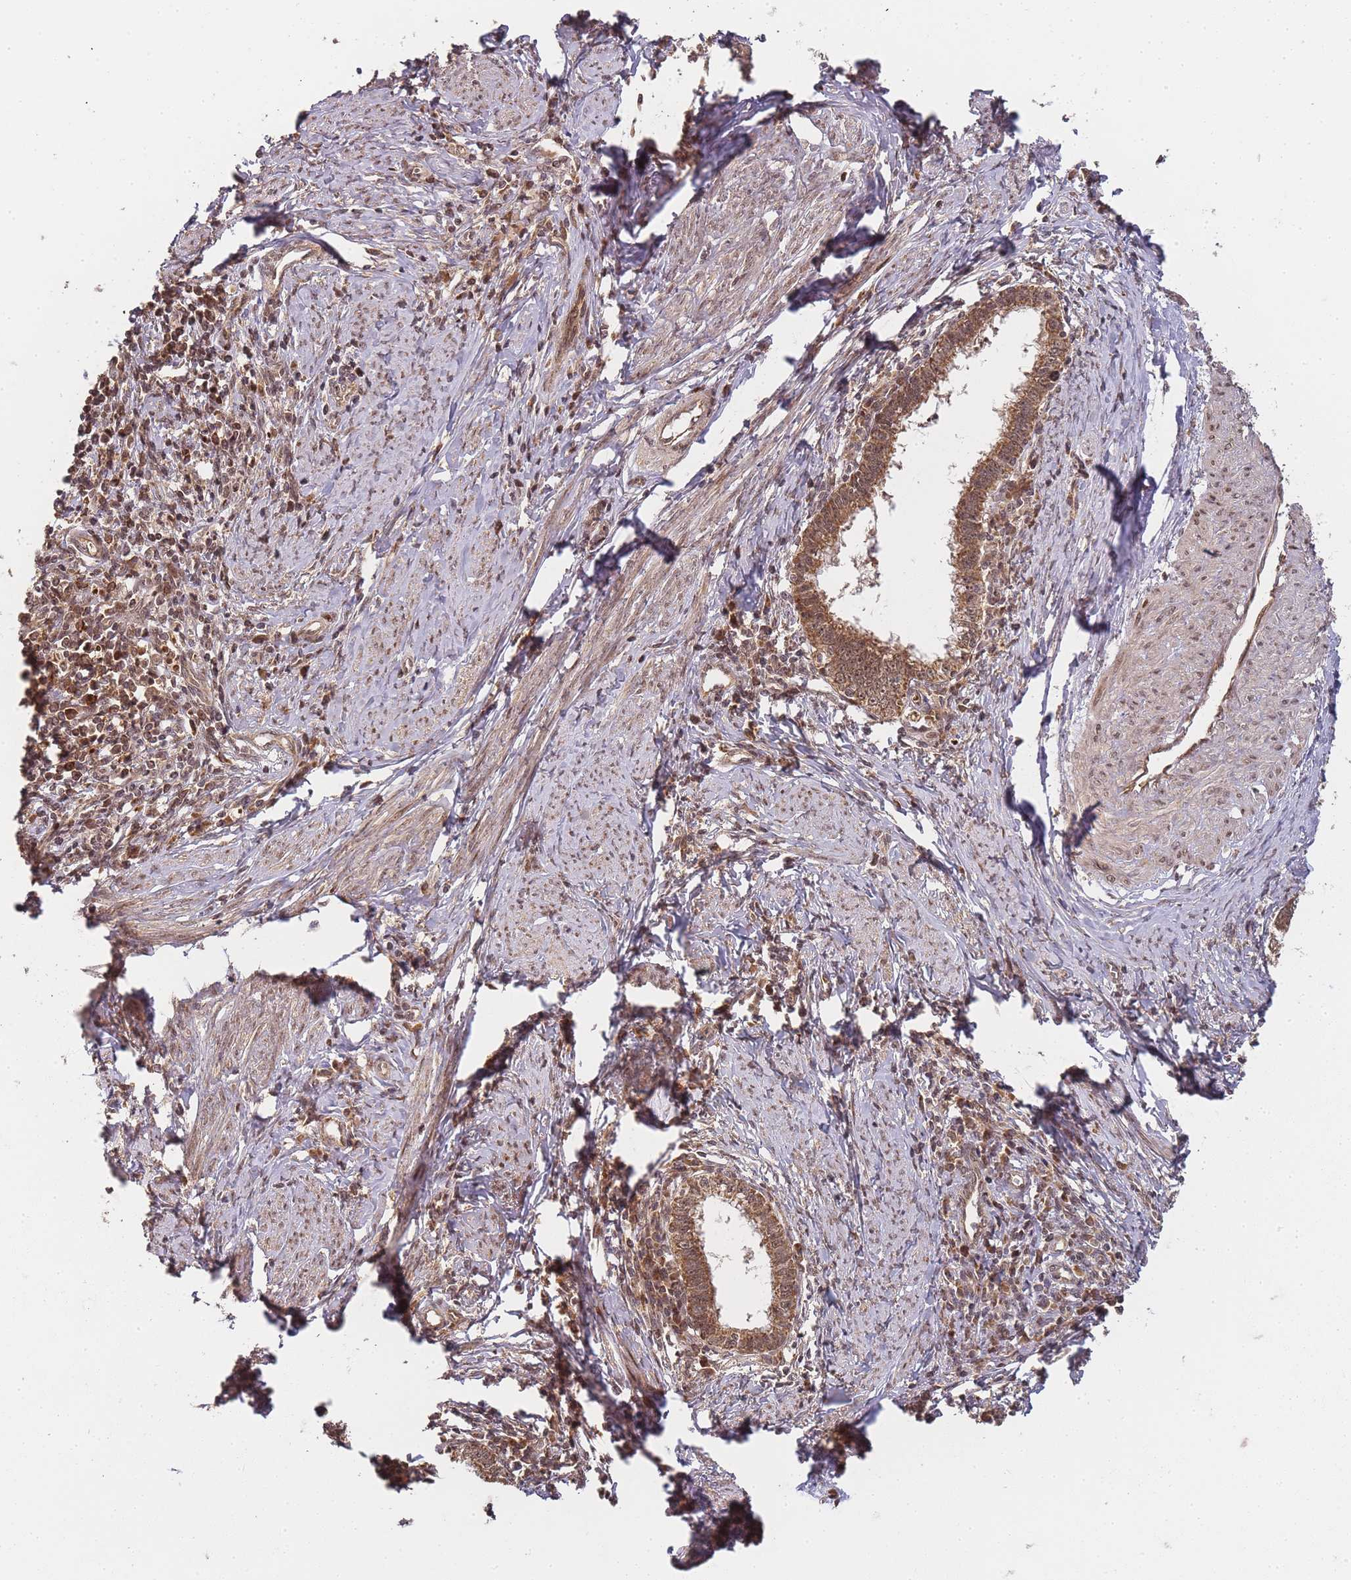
{"staining": {"intensity": "moderate", "quantity": ">75%", "location": "cytoplasmic/membranous,nuclear"}, "tissue": "cervical cancer", "cell_type": "Tumor cells", "image_type": "cancer", "snomed": [{"axis": "morphology", "description": "Adenocarcinoma, NOS"}, {"axis": "topography", "description": "Cervix"}], "caption": "A brown stain shows moderate cytoplasmic/membranous and nuclear expression of a protein in human cervical cancer (adenocarcinoma) tumor cells. The protein is shown in brown color, while the nuclei are stained blue.", "gene": "ZNF497", "patient": {"sex": "female", "age": 36}}